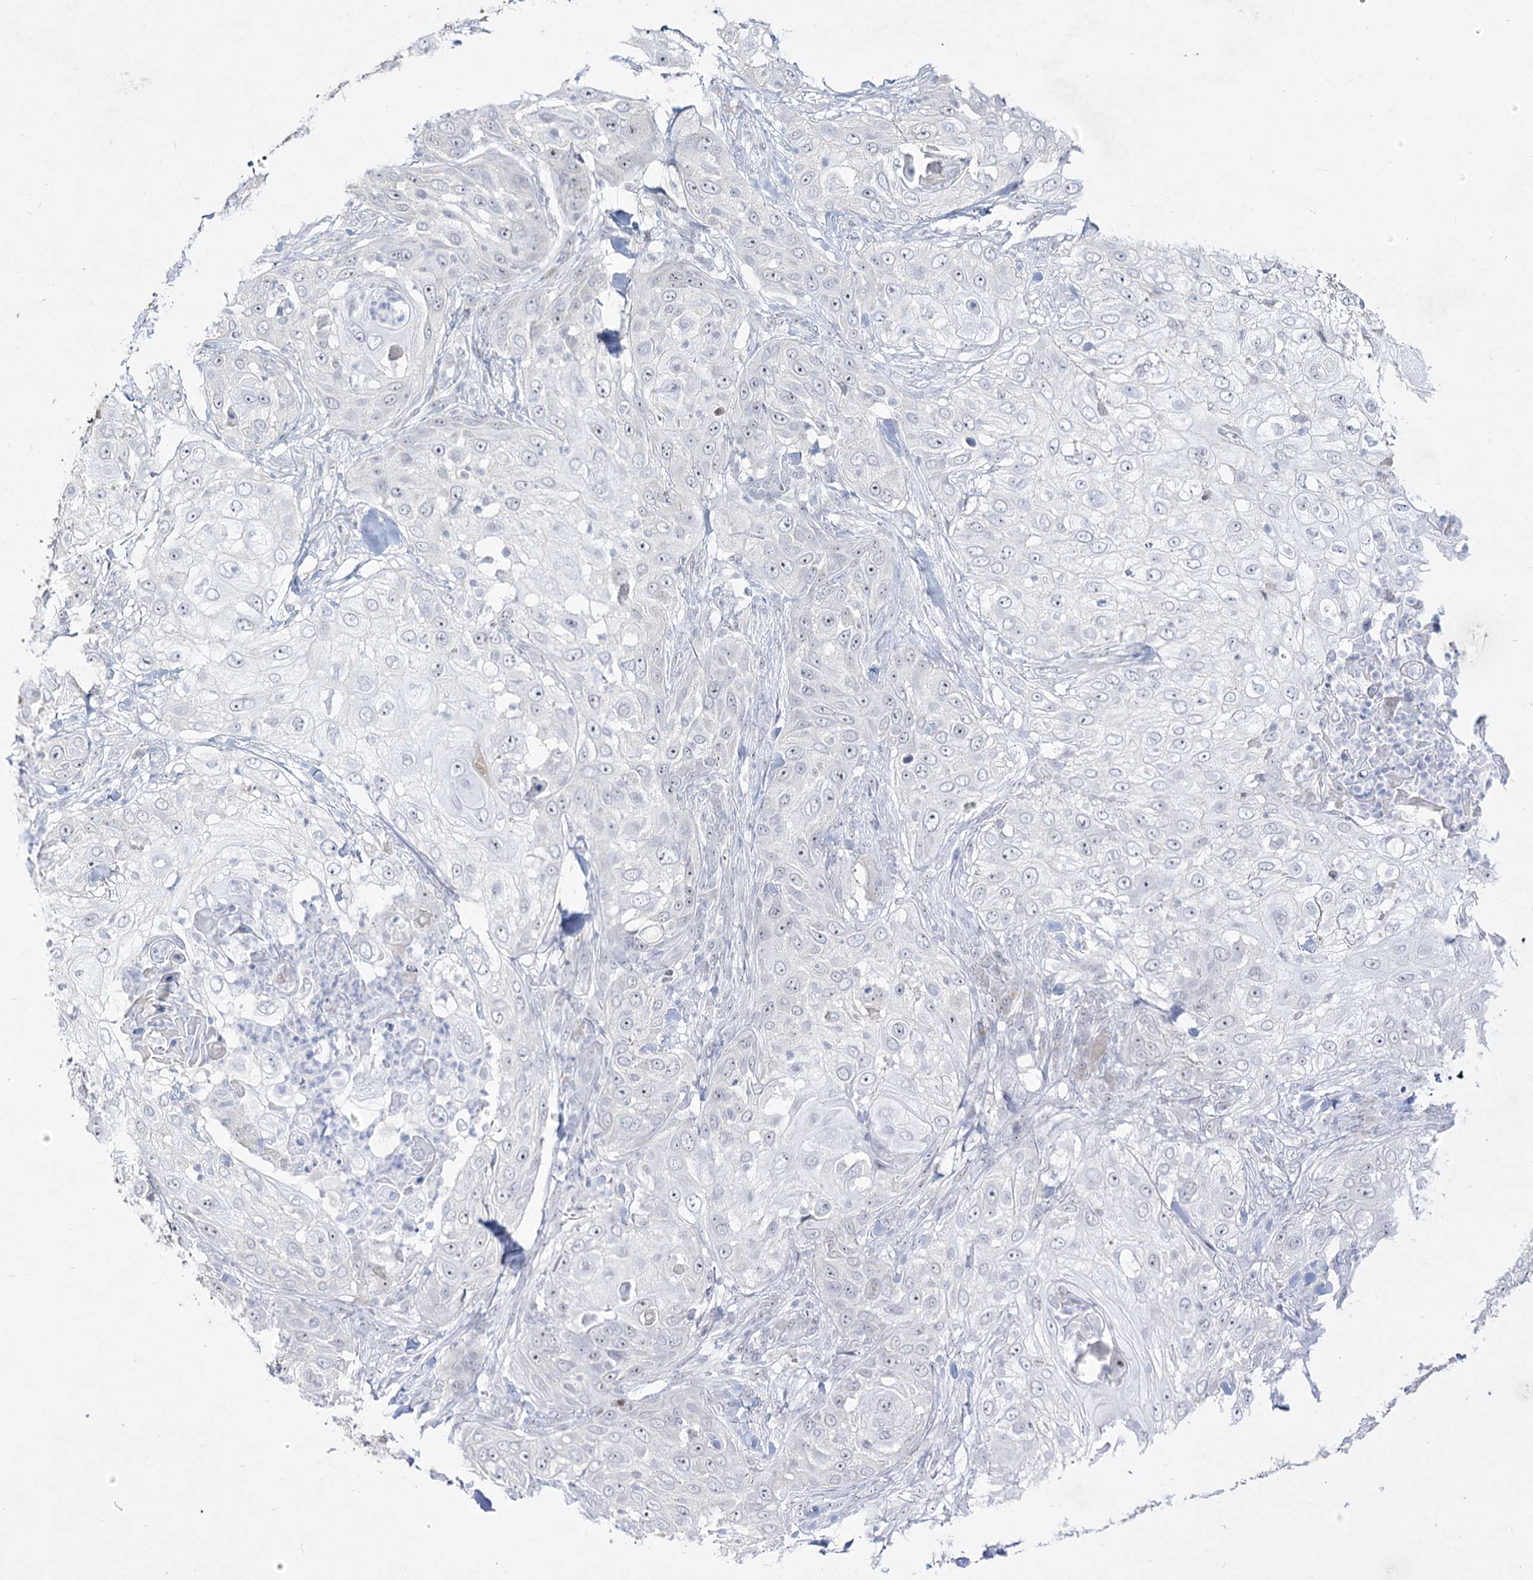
{"staining": {"intensity": "negative", "quantity": "none", "location": "none"}, "tissue": "skin cancer", "cell_type": "Tumor cells", "image_type": "cancer", "snomed": [{"axis": "morphology", "description": "Squamous cell carcinoma, NOS"}, {"axis": "topography", "description": "Skin"}], "caption": "Immunohistochemistry (IHC) histopathology image of human skin cancer stained for a protein (brown), which displays no positivity in tumor cells.", "gene": "DDX50", "patient": {"sex": "female", "age": 44}}